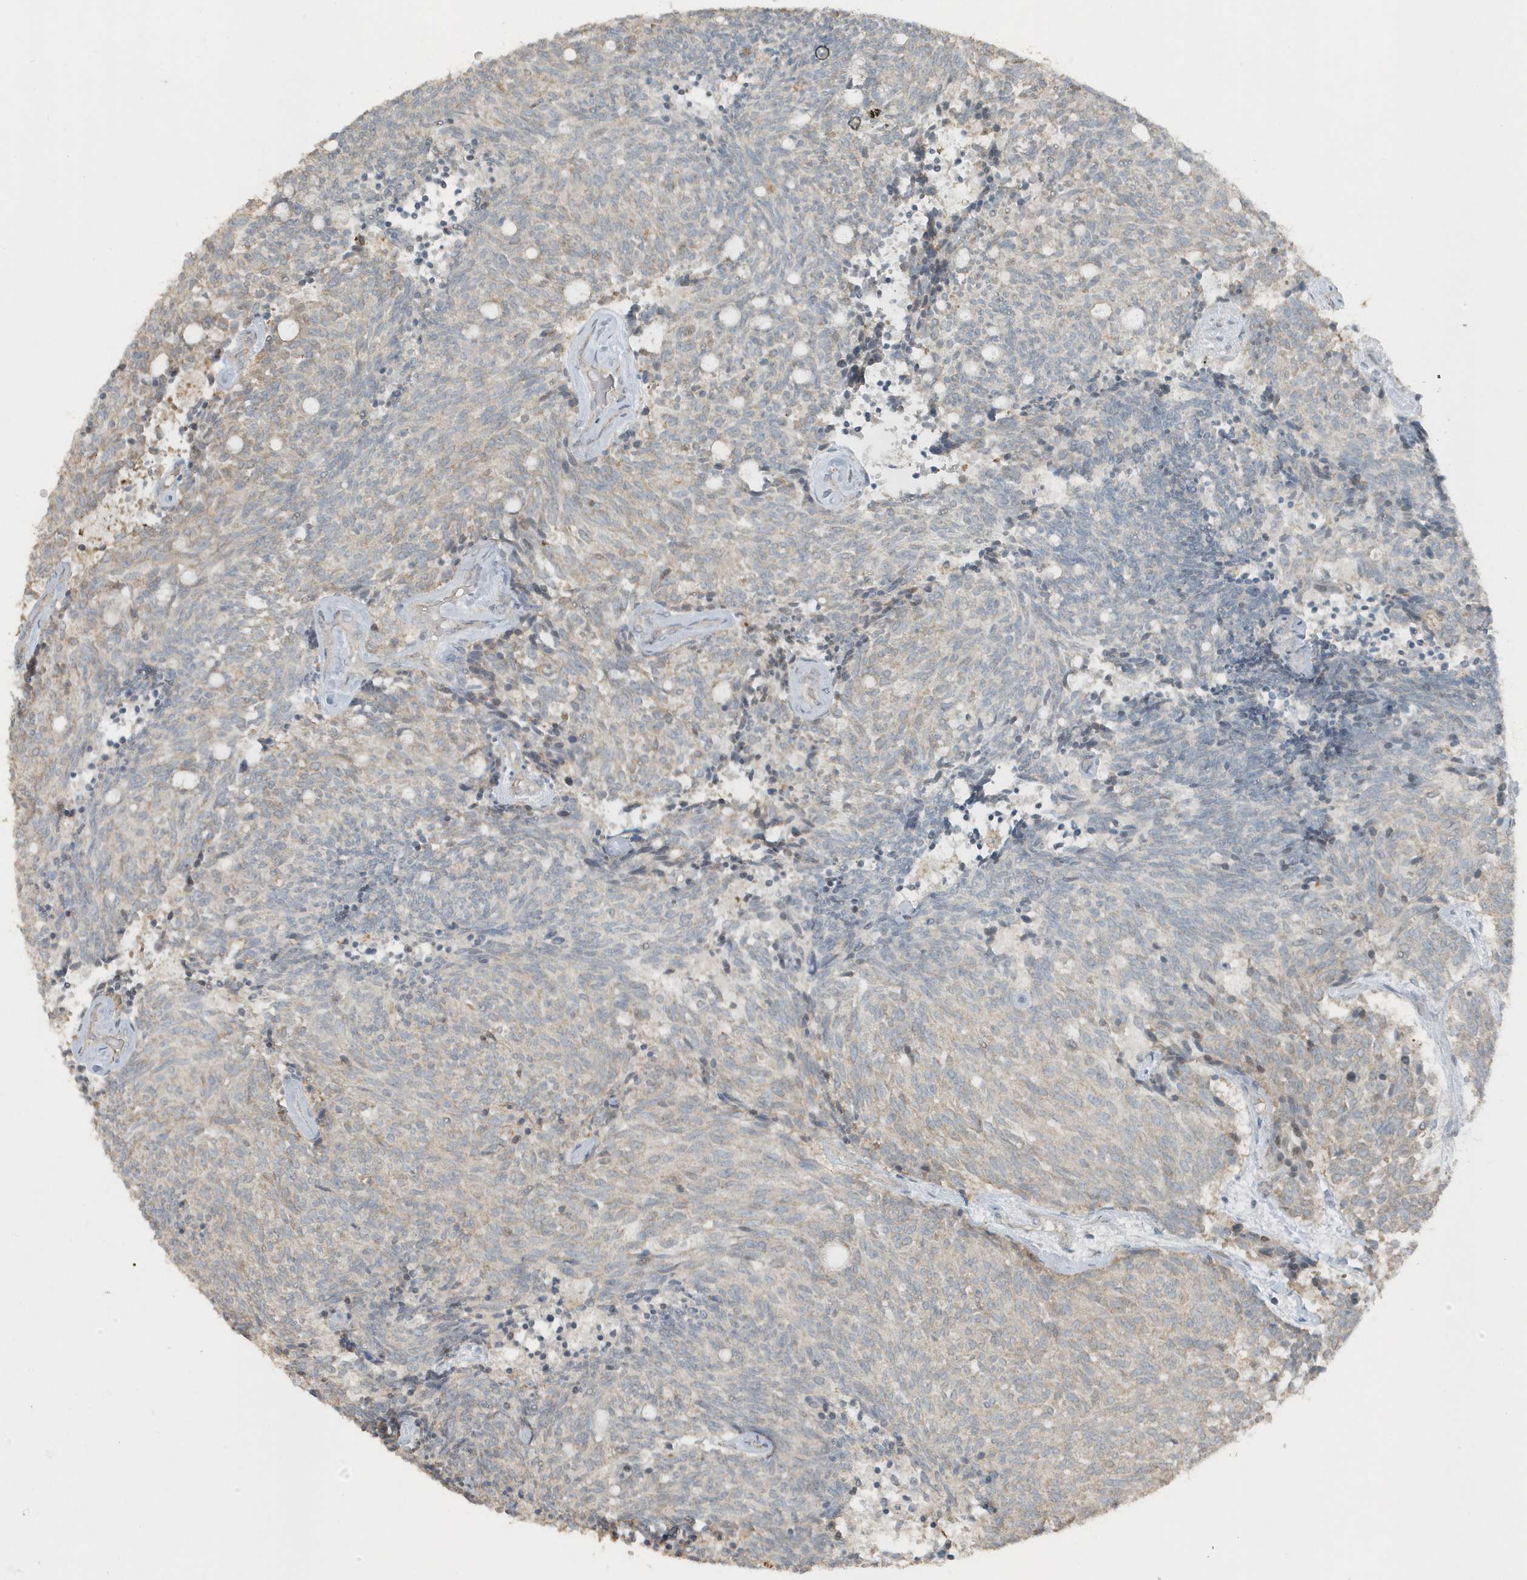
{"staining": {"intensity": "weak", "quantity": "<25%", "location": "cytoplasmic/membranous"}, "tissue": "carcinoid", "cell_type": "Tumor cells", "image_type": "cancer", "snomed": [{"axis": "morphology", "description": "Carcinoid, malignant, NOS"}, {"axis": "topography", "description": "Pancreas"}], "caption": "There is no significant staining in tumor cells of carcinoid.", "gene": "ACTC1", "patient": {"sex": "female", "age": 54}}